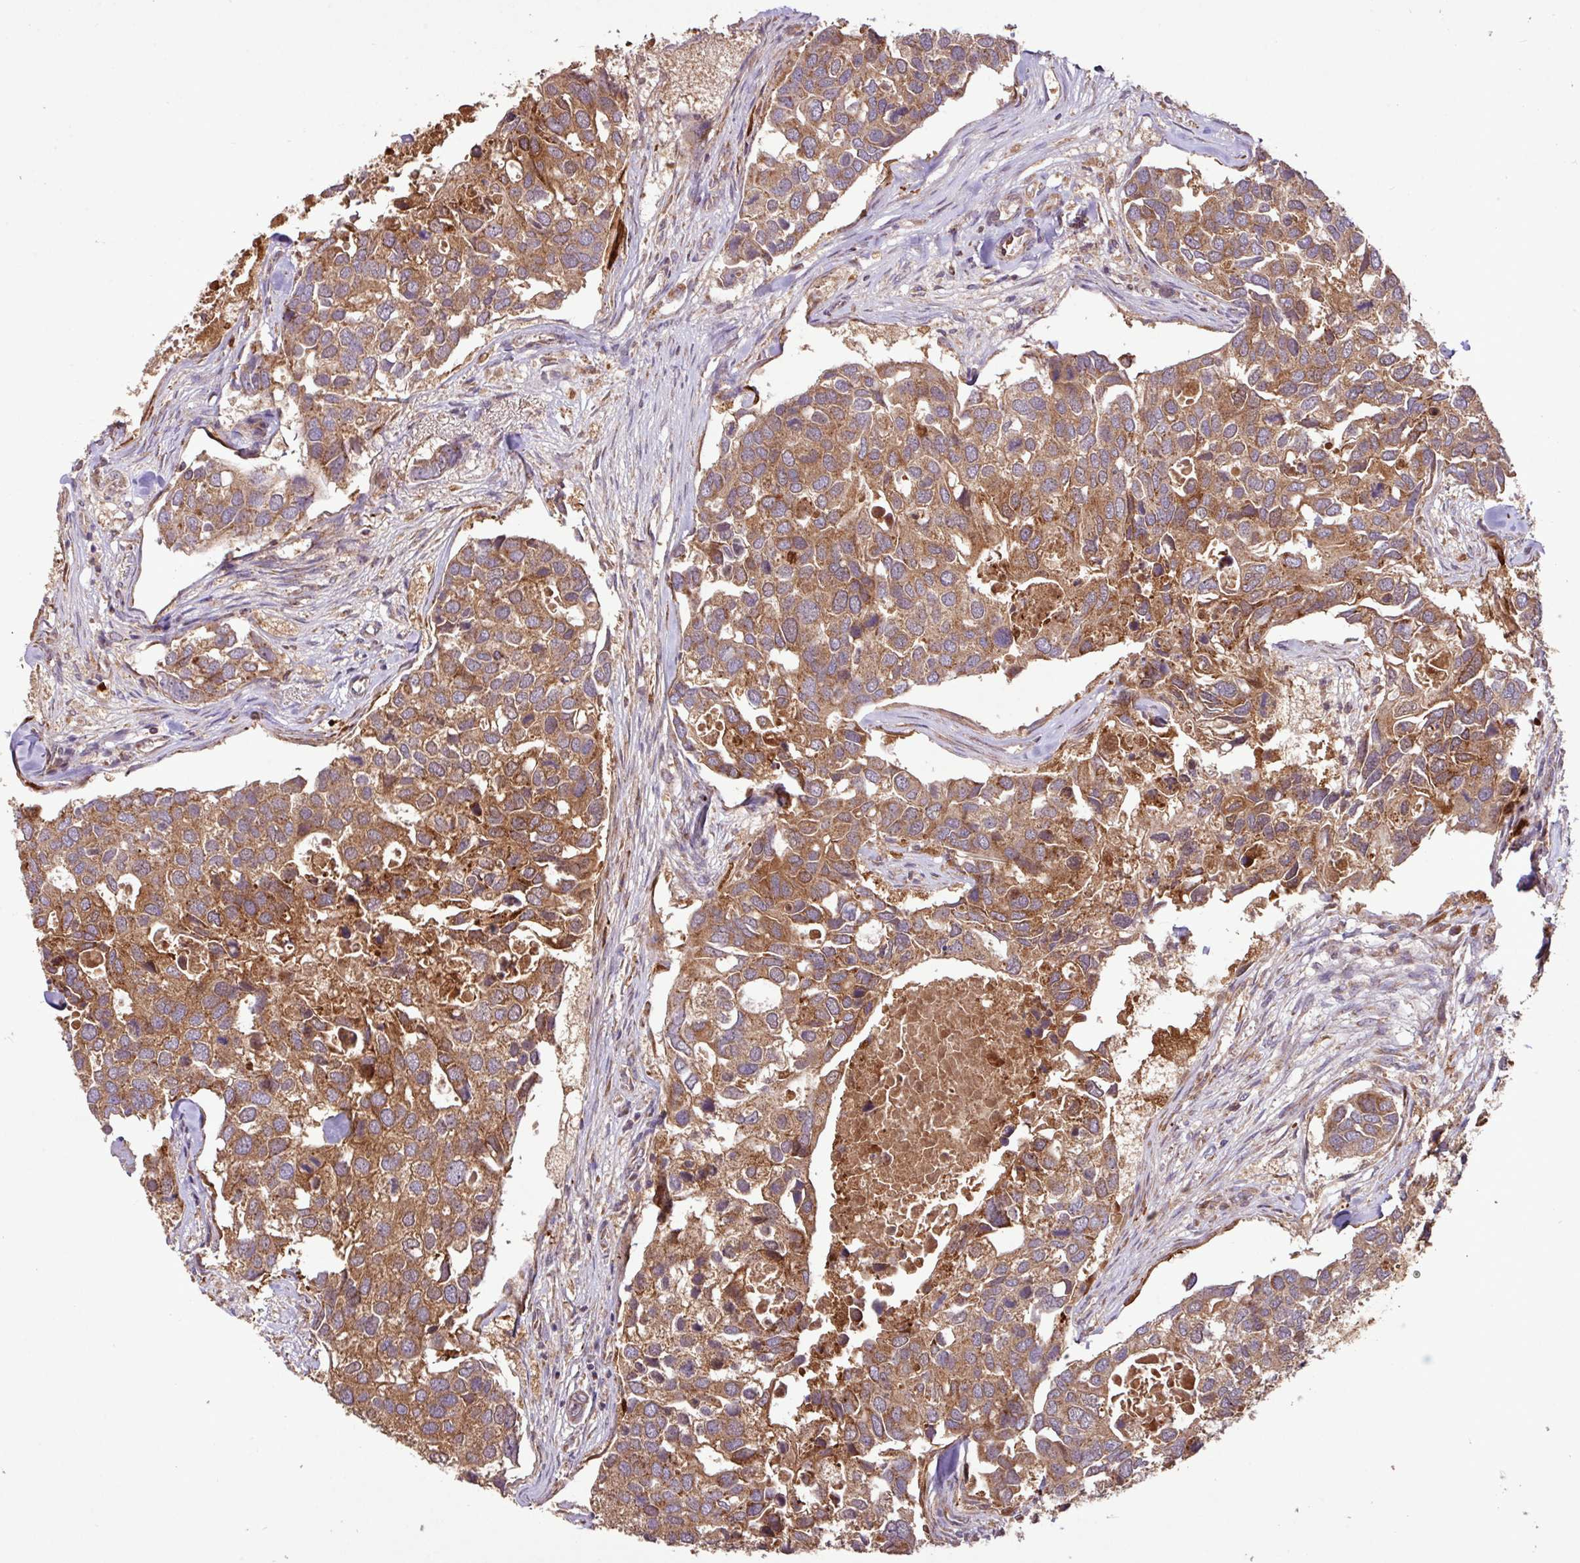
{"staining": {"intensity": "moderate", "quantity": ">75%", "location": "cytoplasmic/membranous"}, "tissue": "breast cancer", "cell_type": "Tumor cells", "image_type": "cancer", "snomed": [{"axis": "morphology", "description": "Duct carcinoma"}, {"axis": "topography", "description": "Breast"}], "caption": "The photomicrograph exhibits staining of breast invasive ductal carcinoma, revealing moderate cytoplasmic/membranous protein positivity (brown color) within tumor cells. The staining is performed using DAB (3,3'-diaminobenzidine) brown chromogen to label protein expression. The nuclei are counter-stained blue using hematoxylin.", "gene": "YPEL3", "patient": {"sex": "female", "age": 83}}